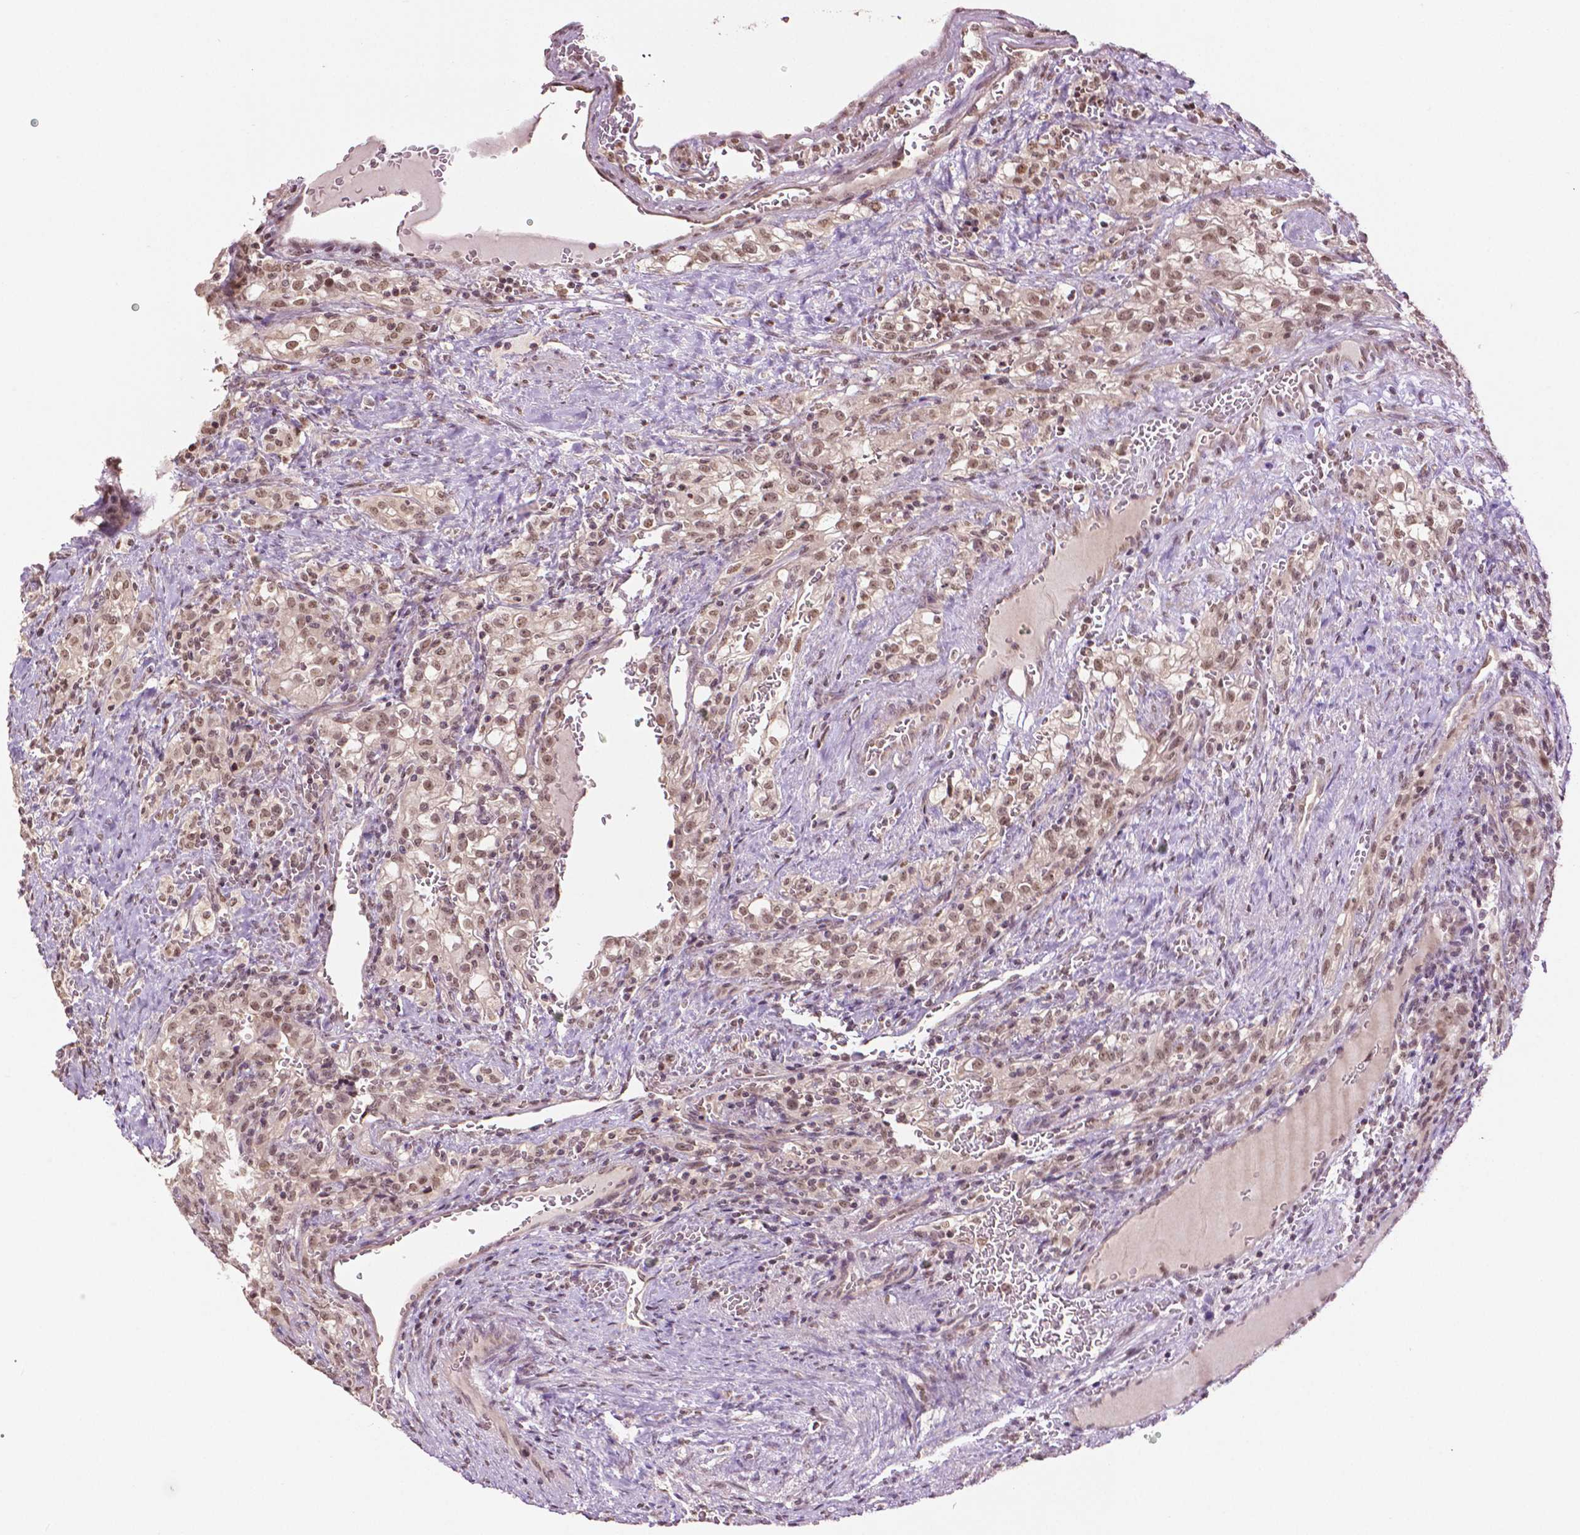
{"staining": {"intensity": "moderate", "quantity": ">75%", "location": "nuclear"}, "tissue": "renal cancer", "cell_type": "Tumor cells", "image_type": "cancer", "snomed": [{"axis": "morphology", "description": "Adenocarcinoma, NOS"}, {"axis": "topography", "description": "Kidney"}], "caption": "Immunohistochemical staining of human renal cancer (adenocarcinoma) exhibits medium levels of moderate nuclear protein expression in about >75% of tumor cells.", "gene": "DEK", "patient": {"sex": "female", "age": 74}}